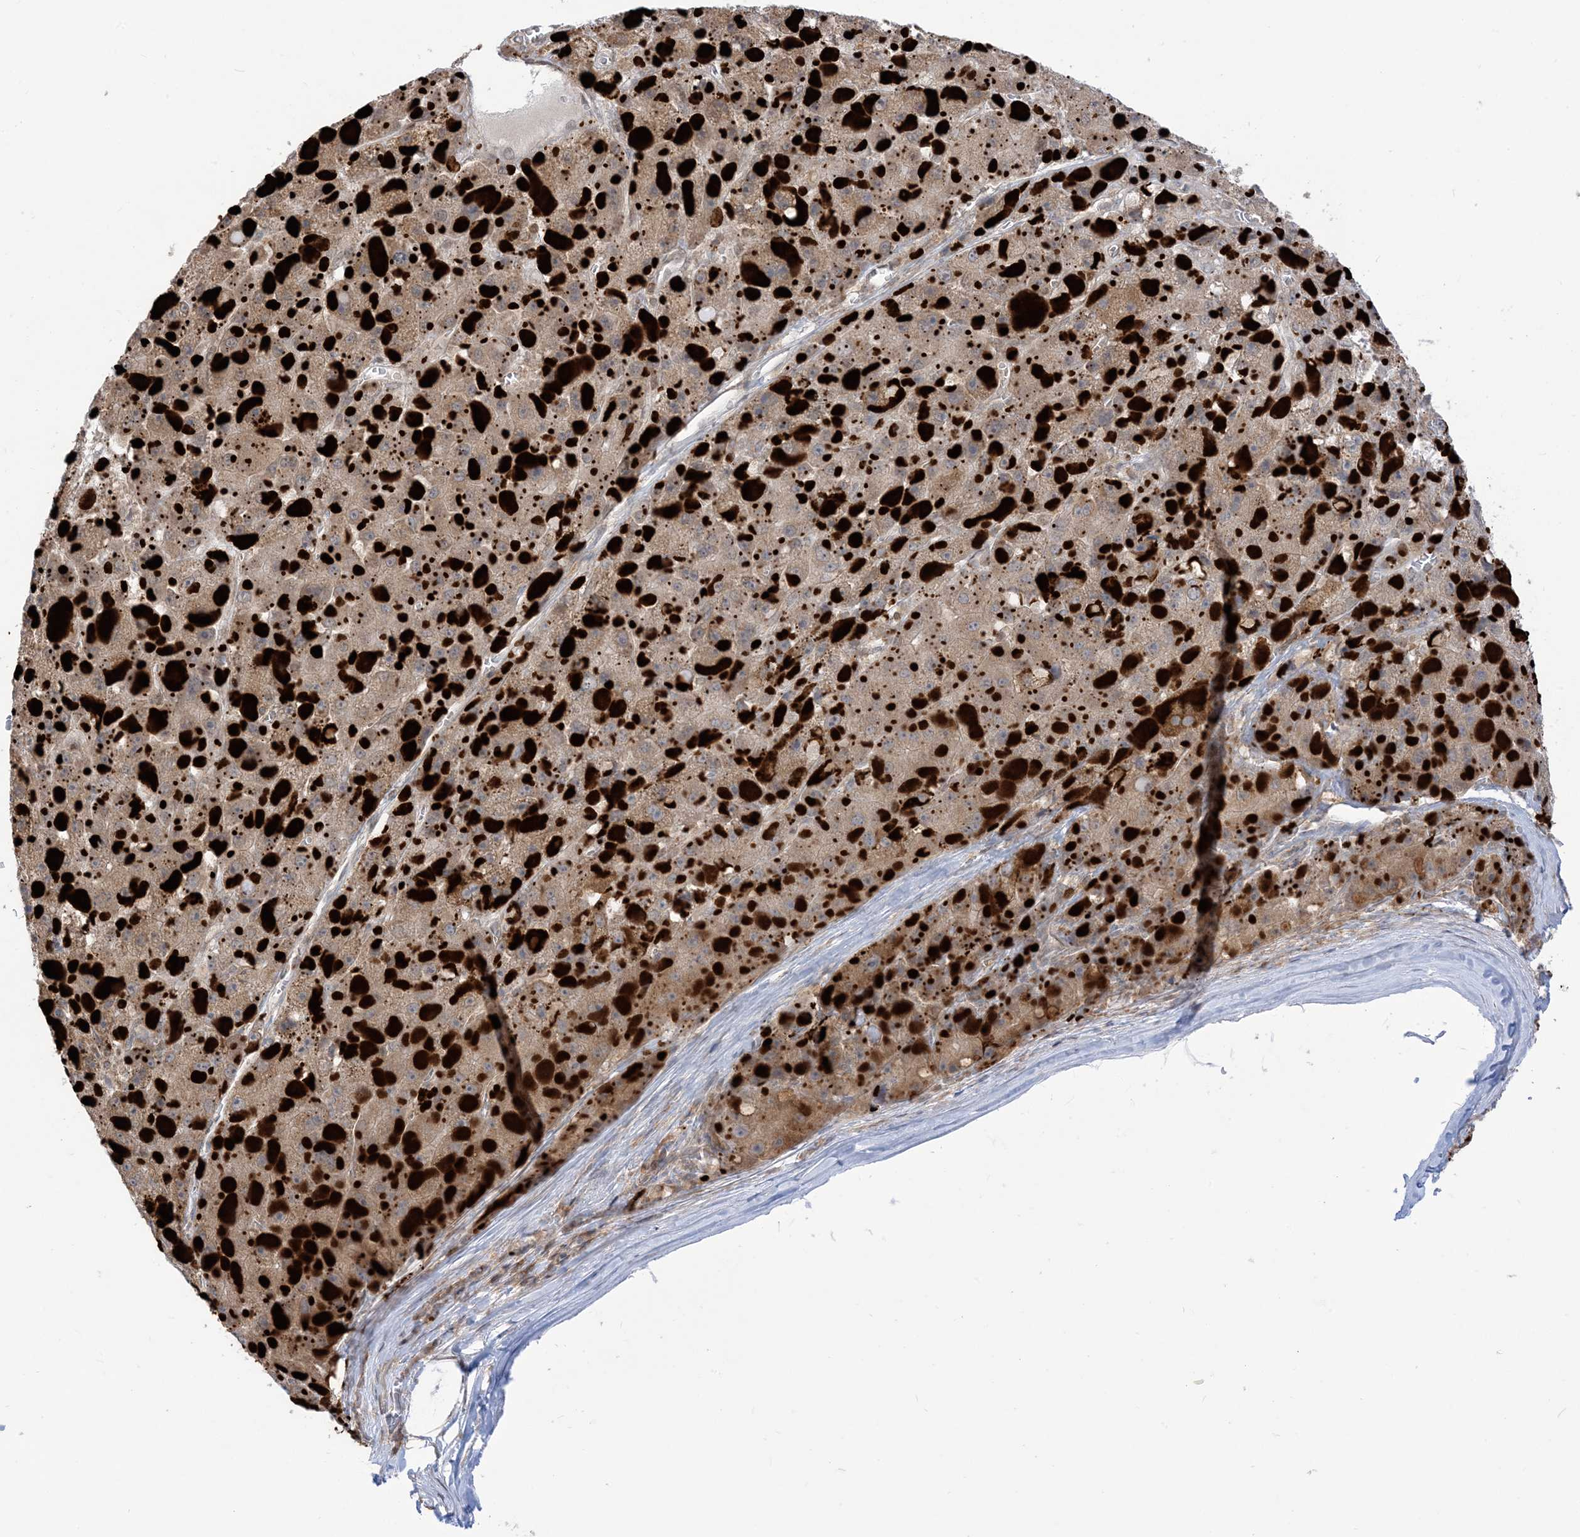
{"staining": {"intensity": "weak", "quantity": ">75%", "location": "cytoplasmic/membranous"}, "tissue": "liver cancer", "cell_type": "Tumor cells", "image_type": "cancer", "snomed": [{"axis": "morphology", "description": "Carcinoma, Hepatocellular, NOS"}, {"axis": "topography", "description": "Liver"}], "caption": "Liver cancer (hepatocellular carcinoma) was stained to show a protein in brown. There is low levels of weak cytoplasmic/membranous positivity in approximately >75% of tumor cells. The protein is stained brown, and the nuclei are stained in blue (DAB IHC with brightfield microscopy, high magnification).", "gene": "CASP4", "patient": {"sex": "female", "age": 73}}